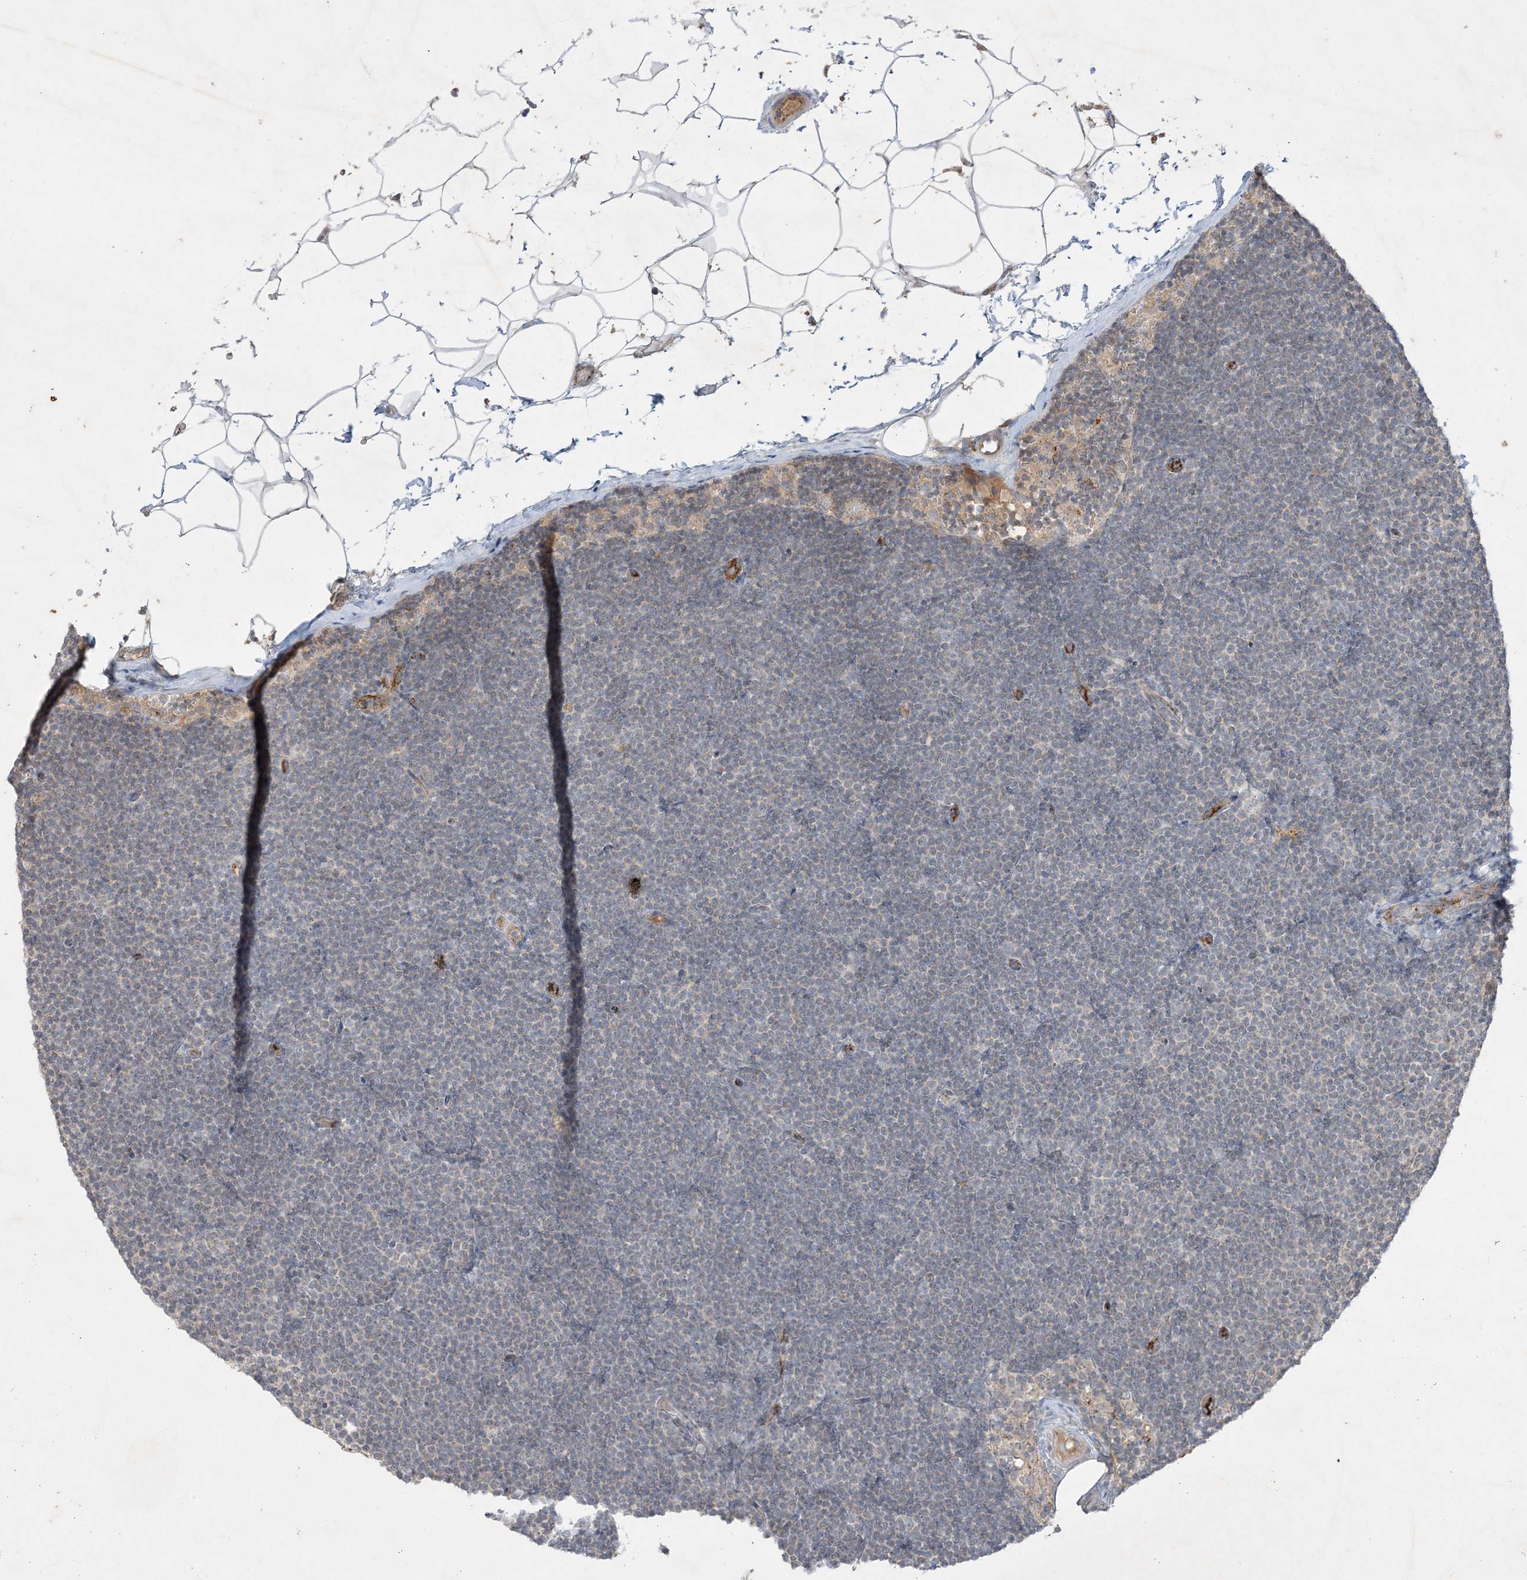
{"staining": {"intensity": "negative", "quantity": "none", "location": "none"}, "tissue": "lymphoma", "cell_type": "Tumor cells", "image_type": "cancer", "snomed": [{"axis": "morphology", "description": "Malignant lymphoma, non-Hodgkin's type, Low grade"}, {"axis": "topography", "description": "Lymph node"}], "caption": "Lymphoma was stained to show a protein in brown. There is no significant positivity in tumor cells. (Stains: DAB (3,3'-diaminobenzidine) IHC with hematoxylin counter stain, Microscopy: brightfield microscopy at high magnification).", "gene": "PRSS36", "patient": {"sex": "female", "age": 53}}